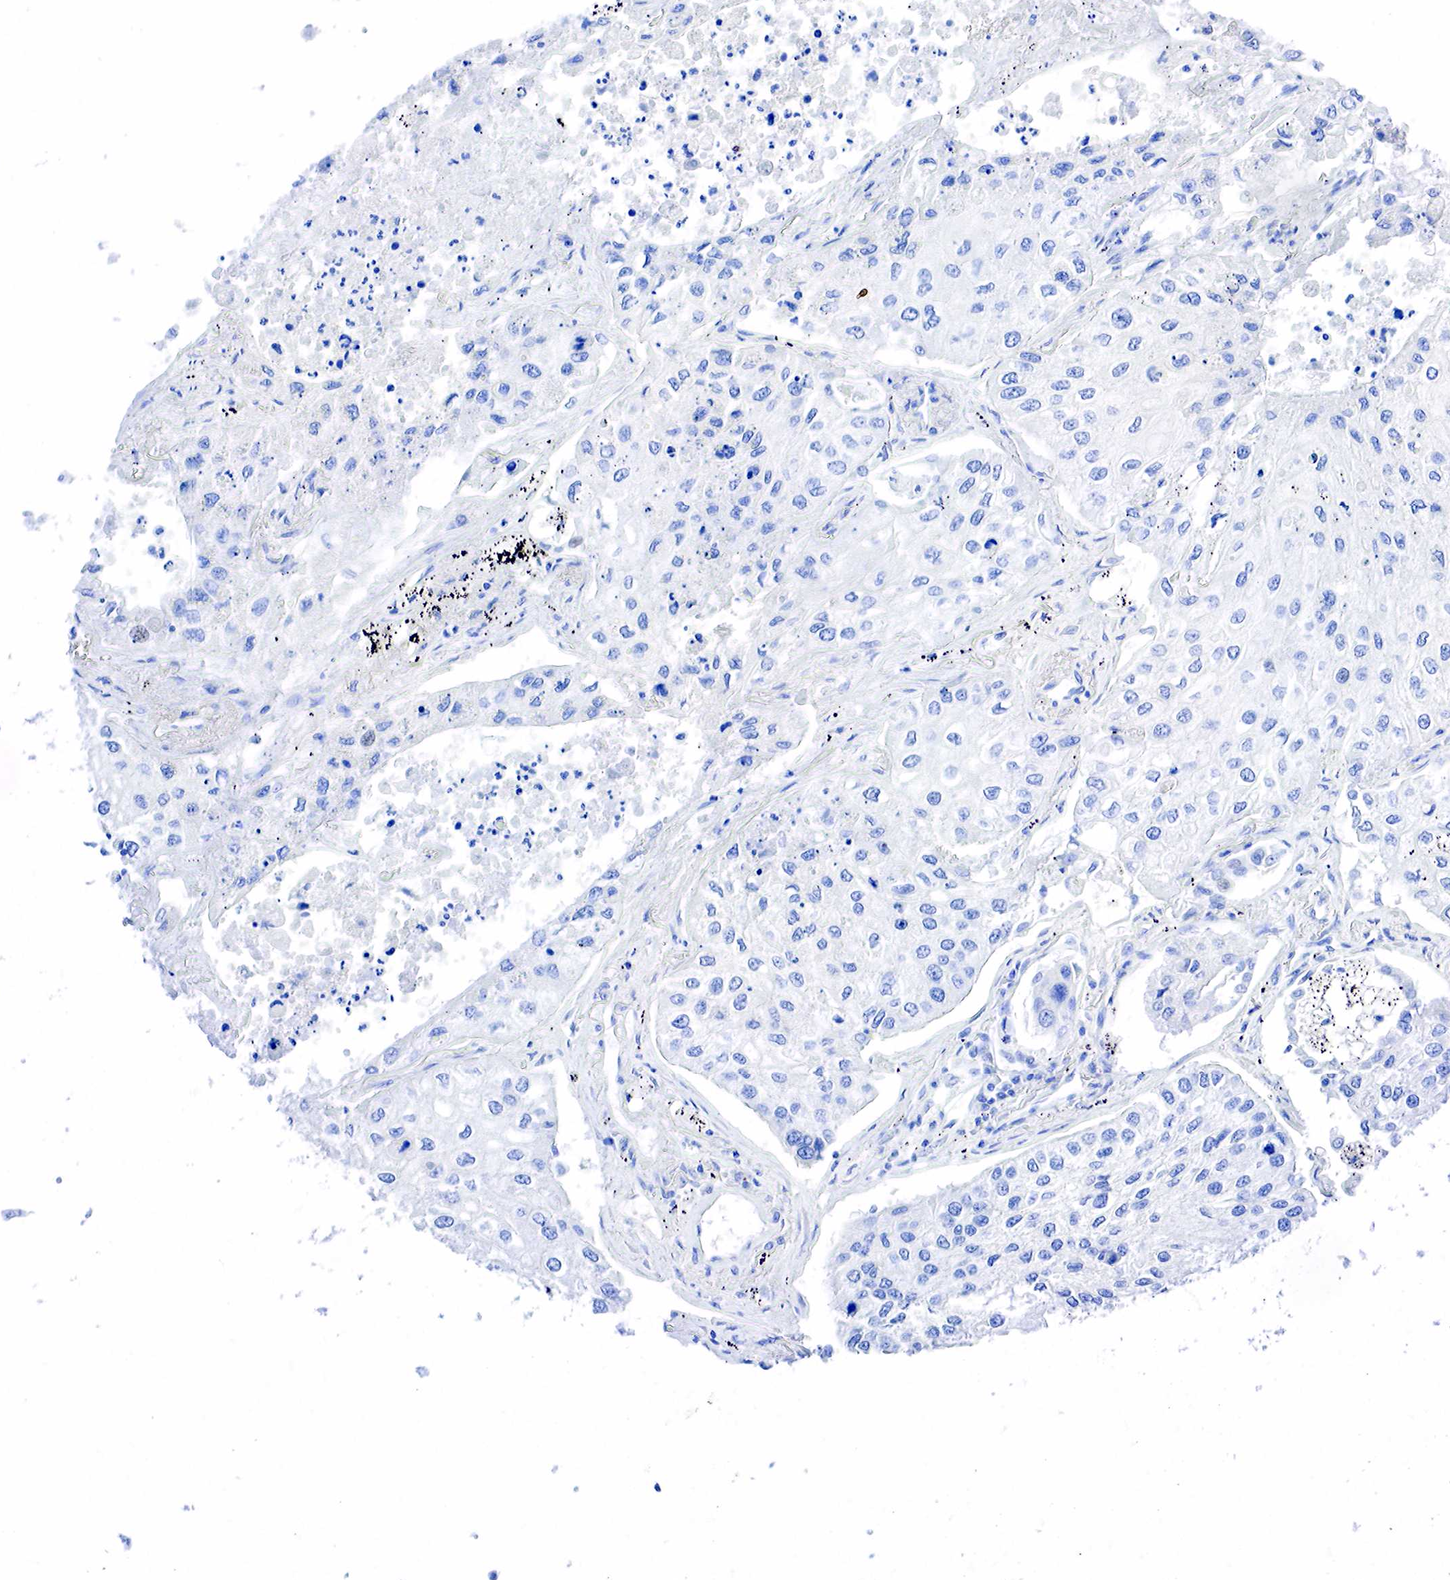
{"staining": {"intensity": "negative", "quantity": "none", "location": "none"}, "tissue": "lung cancer", "cell_type": "Tumor cells", "image_type": "cancer", "snomed": [{"axis": "morphology", "description": "Squamous cell carcinoma, NOS"}, {"axis": "topography", "description": "Lung"}], "caption": "Tumor cells are negative for brown protein staining in lung squamous cell carcinoma.", "gene": "PTH", "patient": {"sex": "male", "age": 75}}